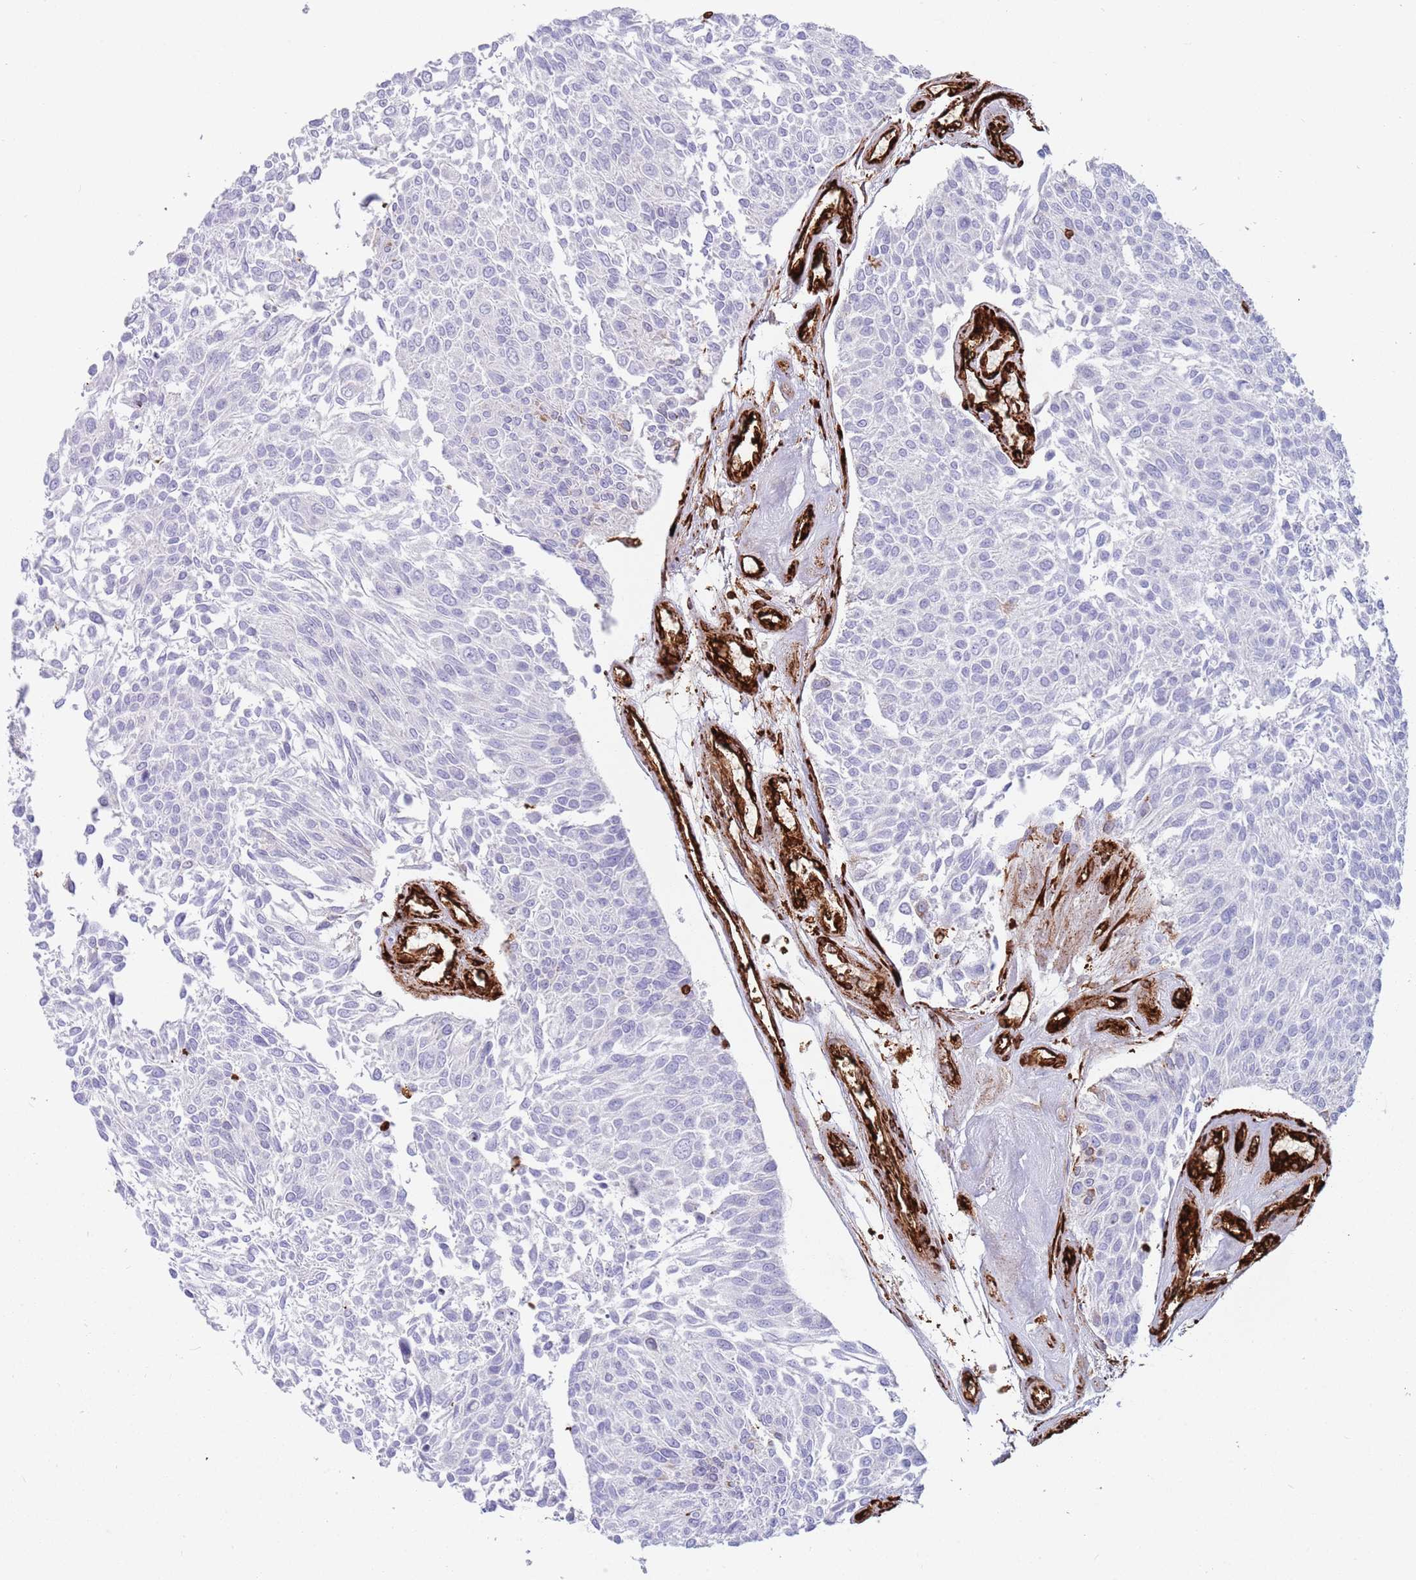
{"staining": {"intensity": "negative", "quantity": "none", "location": "none"}, "tissue": "urothelial cancer", "cell_type": "Tumor cells", "image_type": "cancer", "snomed": [{"axis": "morphology", "description": "Urothelial carcinoma, NOS"}, {"axis": "topography", "description": "Urinary bladder"}], "caption": "Immunohistochemistry (IHC) micrograph of human urothelial cancer stained for a protein (brown), which demonstrates no expression in tumor cells.", "gene": "KBTBD7", "patient": {"sex": "male", "age": 55}}